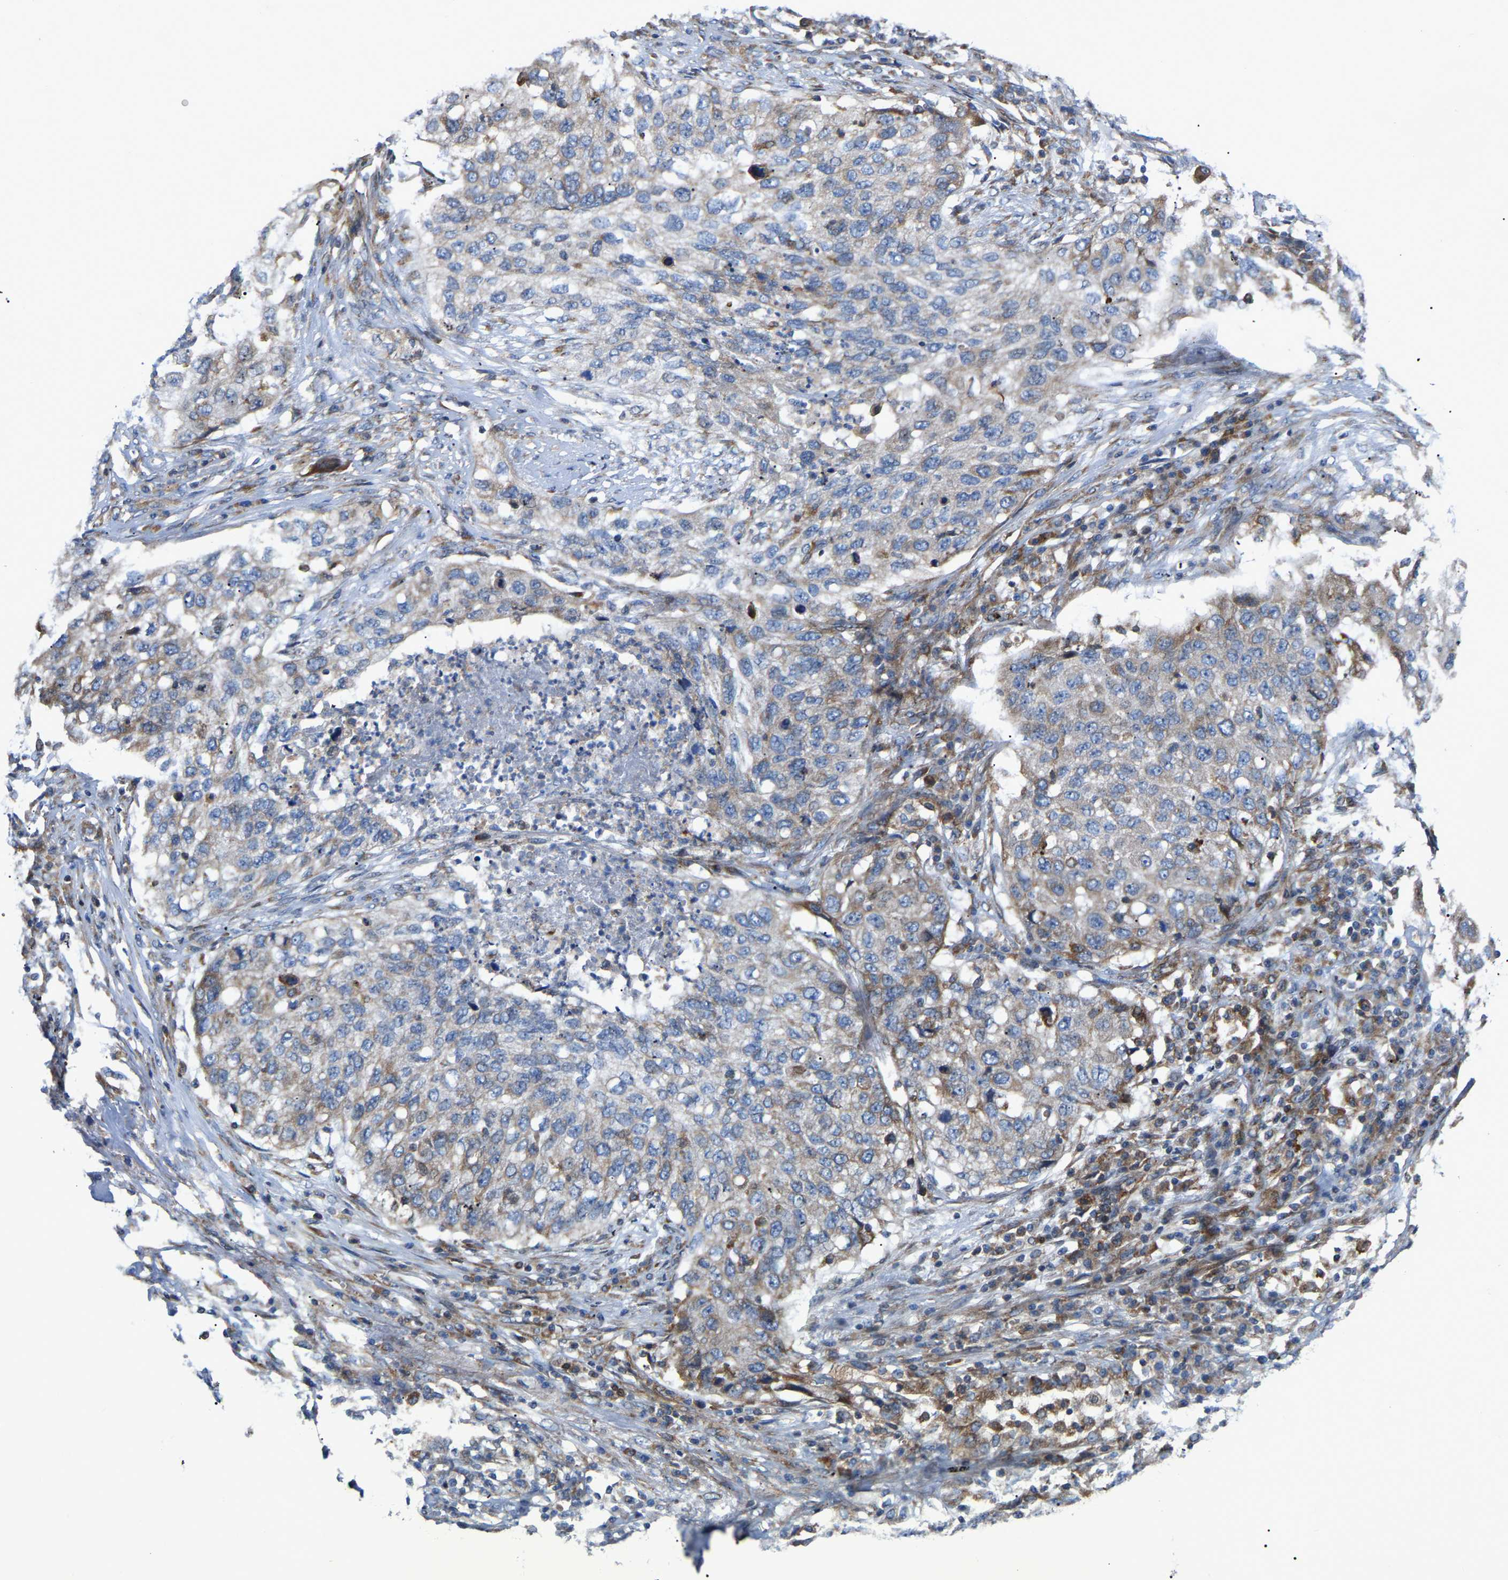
{"staining": {"intensity": "weak", "quantity": "<25%", "location": "cytoplasmic/membranous"}, "tissue": "lung cancer", "cell_type": "Tumor cells", "image_type": "cancer", "snomed": [{"axis": "morphology", "description": "Squamous cell carcinoma, NOS"}, {"axis": "topography", "description": "Lung"}], "caption": "The immunohistochemistry micrograph has no significant staining in tumor cells of lung squamous cell carcinoma tissue.", "gene": "TOR1B", "patient": {"sex": "female", "age": 63}}